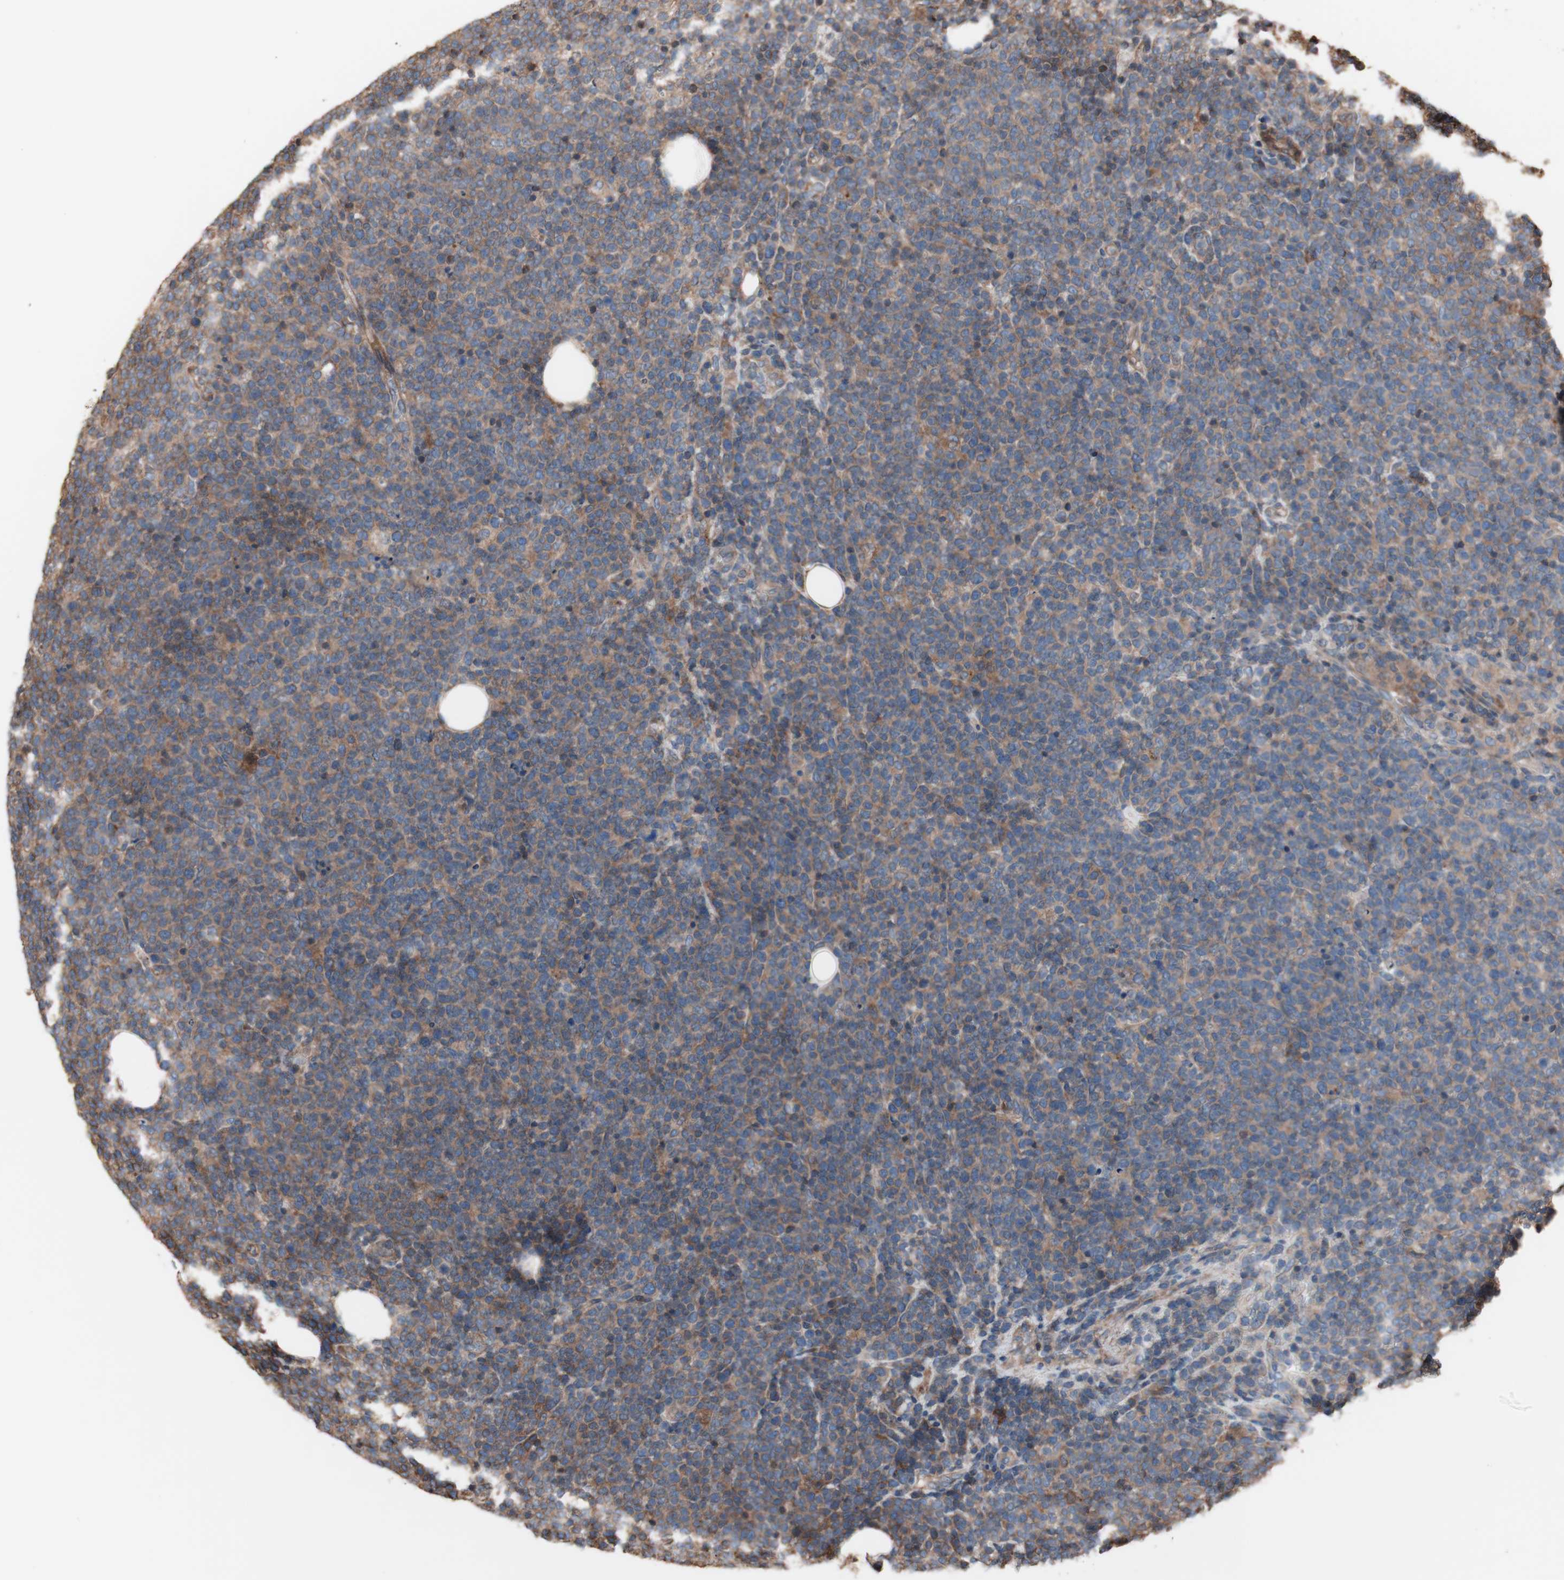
{"staining": {"intensity": "moderate", "quantity": ">75%", "location": "cytoplasmic/membranous"}, "tissue": "lymphoma", "cell_type": "Tumor cells", "image_type": "cancer", "snomed": [{"axis": "morphology", "description": "Malignant lymphoma, non-Hodgkin's type, High grade"}, {"axis": "topography", "description": "Lymph node"}], "caption": "IHC staining of high-grade malignant lymphoma, non-Hodgkin's type, which reveals medium levels of moderate cytoplasmic/membranous positivity in about >75% of tumor cells indicating moderate cytoplasmic/membranous protein staining. The staining was performed using DAB (brown) for protein detection and nuclei were counterstained in hematoxylin (blue).", "gene": "COPB1", "patient": {"sex": "male", "age": 61}}